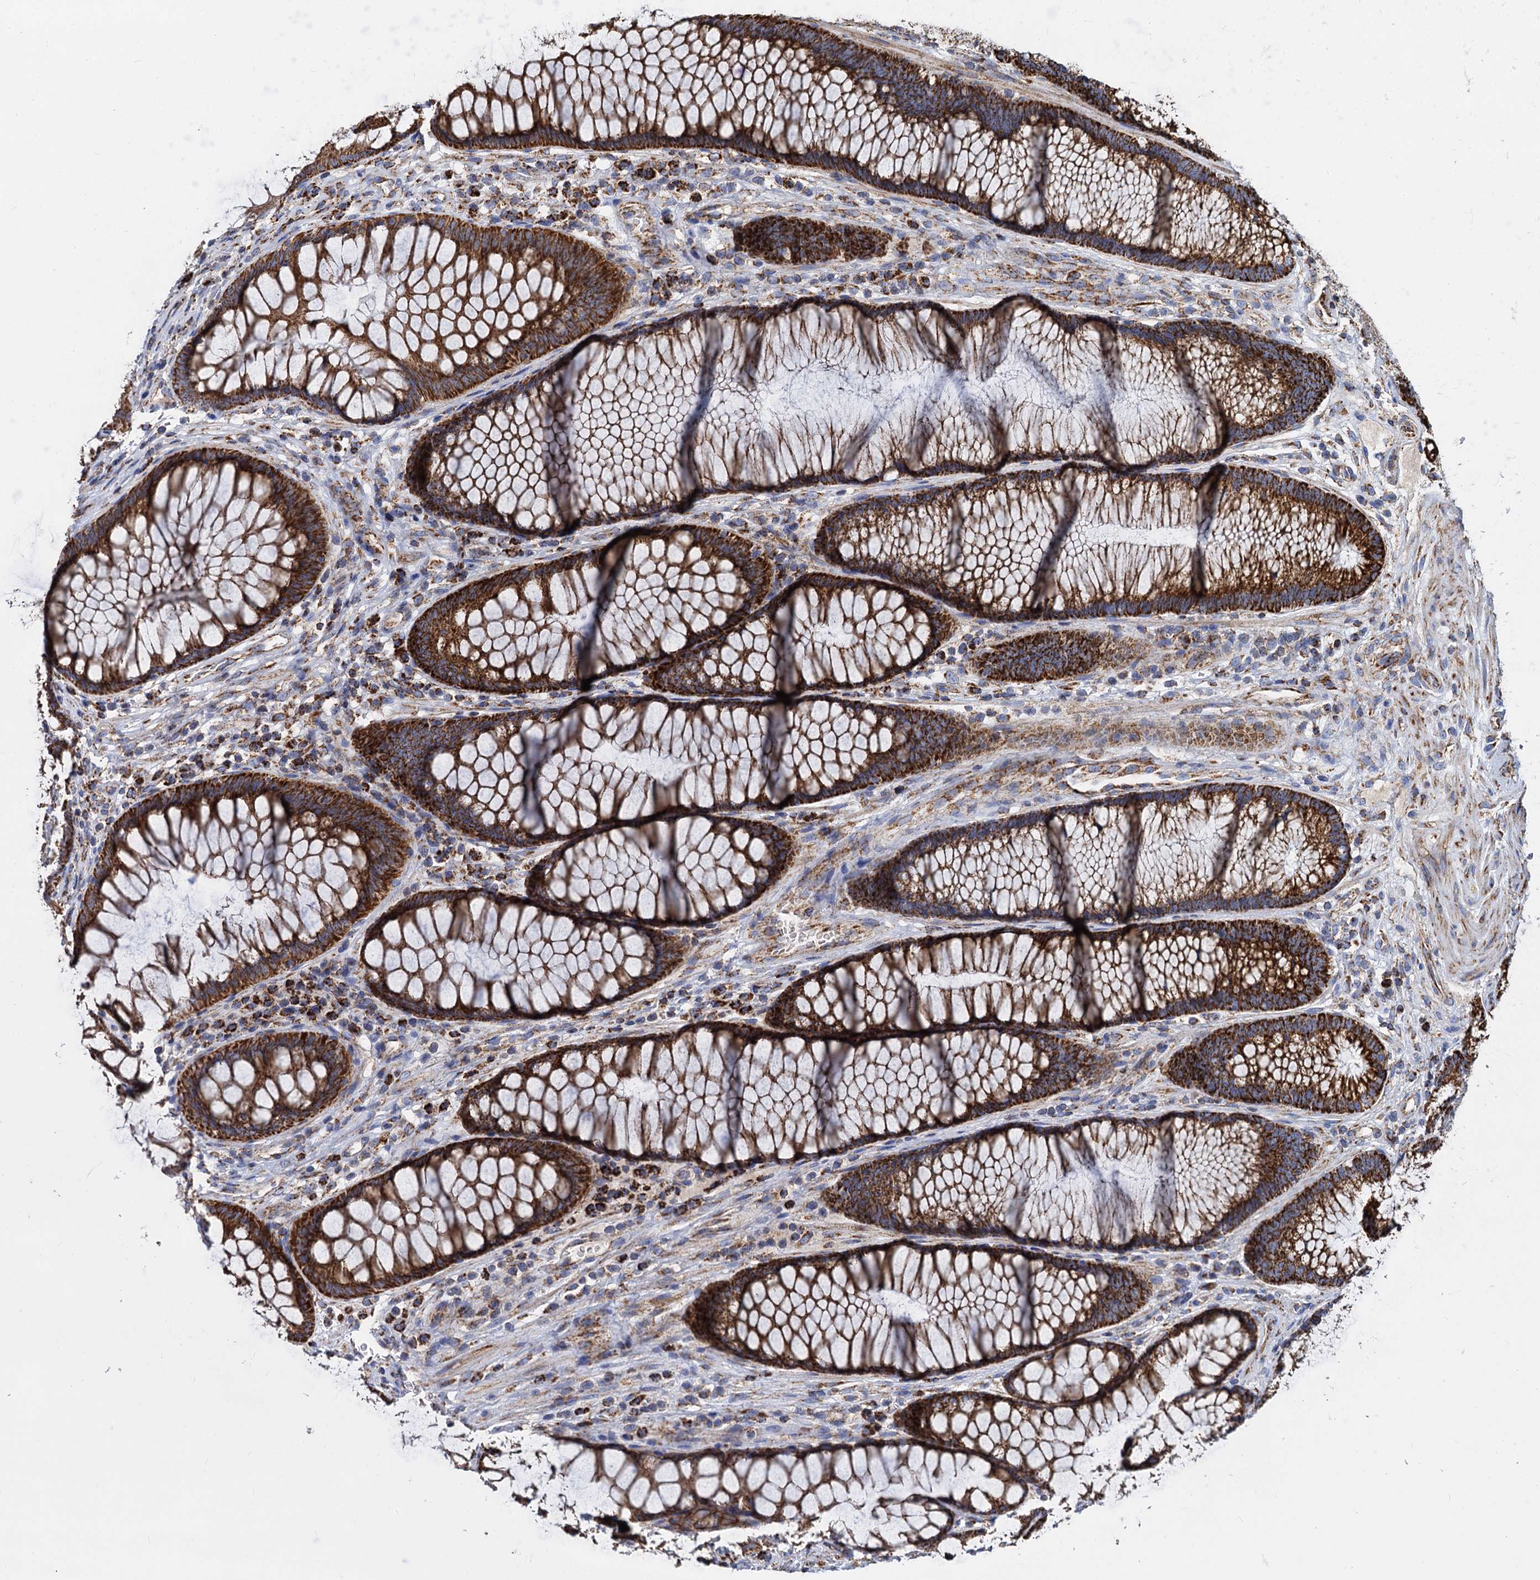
{"staining": {"intensity": "moderate", "quantity": "25%-75%", "location": "cytoplasmic/membranous"}, "tissue": "colon", "cell_type": "Endothelial cells", "image_type": "normal", "snomed": [{"axis": "morphology", "description": "Normal tissue, NOS"}, {"axis": "topography", "description": "Colon"}], "caption": "Protein staining of normal colon demonstrates moderate cytoplasmic/membranous expression in approximately 25%-75% of endothelial cells.", "gene": "TIMM10", "patient": {"sex": "female", "age": 82}}